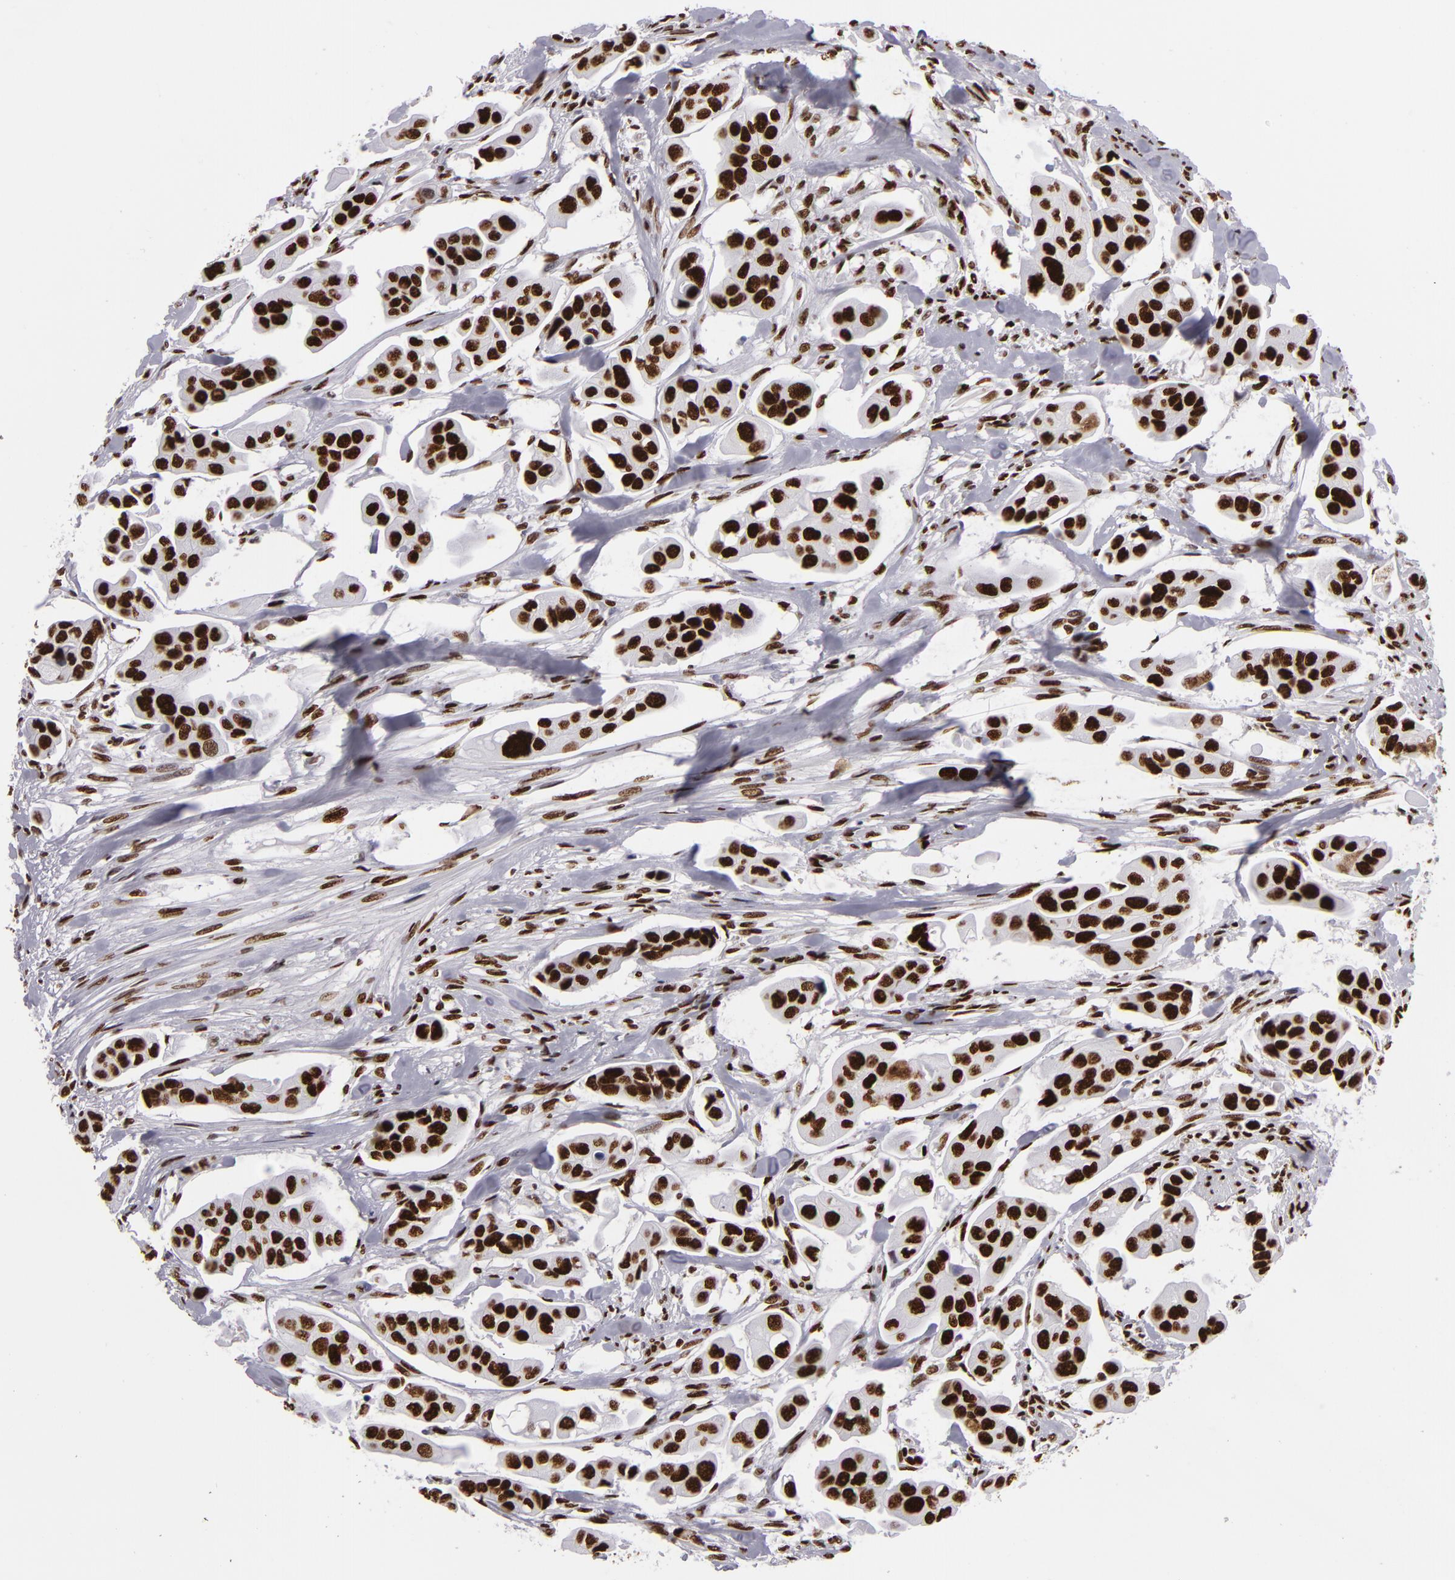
{"staining": {"intensity": "strong", "quantity": ">75%", "location": "nuclear"}, "tissue": "urothelial cancer", "cell_type": "Tumor cells", "image_type": "cancer", "snomed": [{"axis": "morphology", "description": "Adenocarcinoma, NOS"}, {"axis": "topography", "description": "Urinary bladder"}], "caption": "IHC (DAB) staining of human urothelial cancer reveals strong nuclear protein staining in approximately >75% of tumor cells. The protein is shown in brown color, while the nuclei are stained blue.", "gene": "SAFB", "patient": {"sex": "male", "age": 61}}